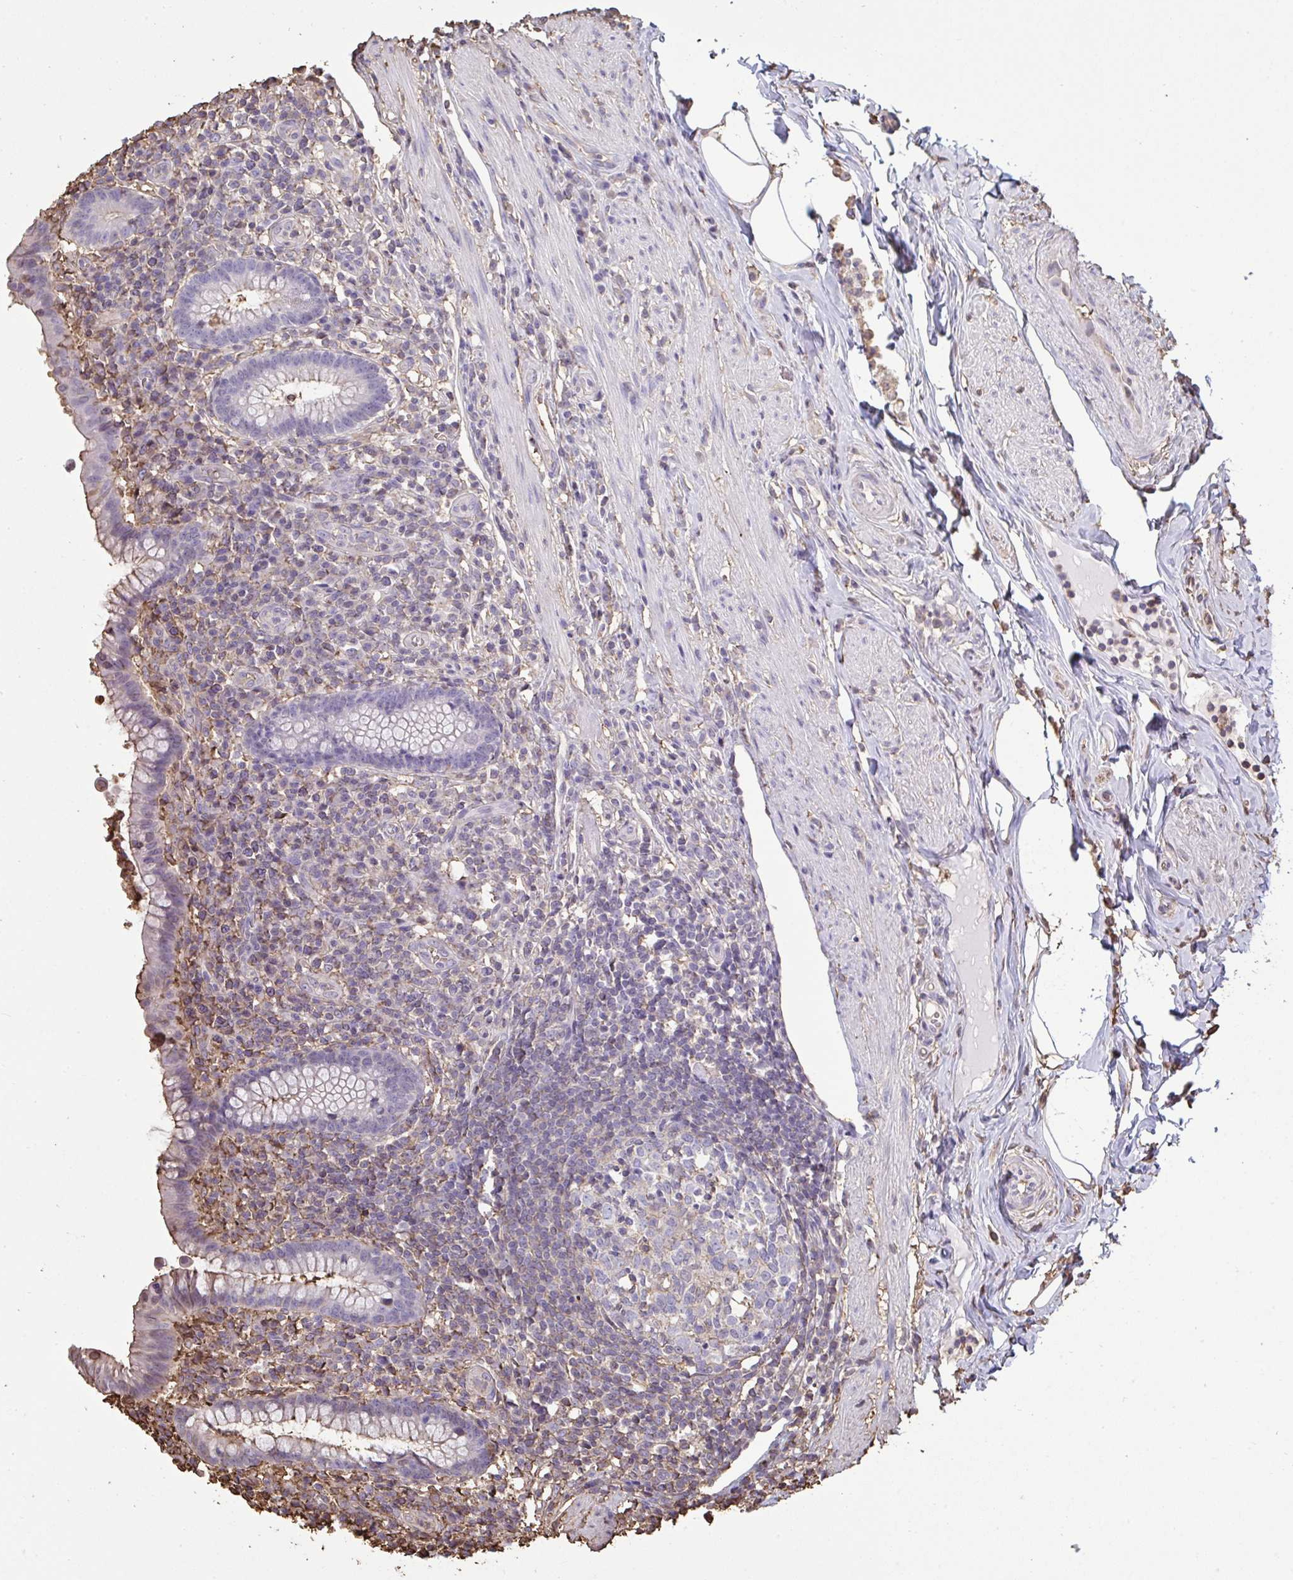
{"staining": {"intensity": "weak", "quantity": "<25%", "location": "cytoplasmic/membranous"}, "tissue": "appendix", "cell_type": "Glandular cells", "image_type": "normal", "snomed": [{"axis": "morphology", "description": "Normal tissue, NOS"}, {"axis": "topography", "description": "Appendix"}], "caption": "Glandular cells show no significant protein positivity in benign appendix. (Brightfield microscopy of DAB (3,3'-diaminobenzidine) immunohistochemistry (IHC) at high magnification).", "gene": "ANXA5", "patient": {"sex": "female", "age": 56}}